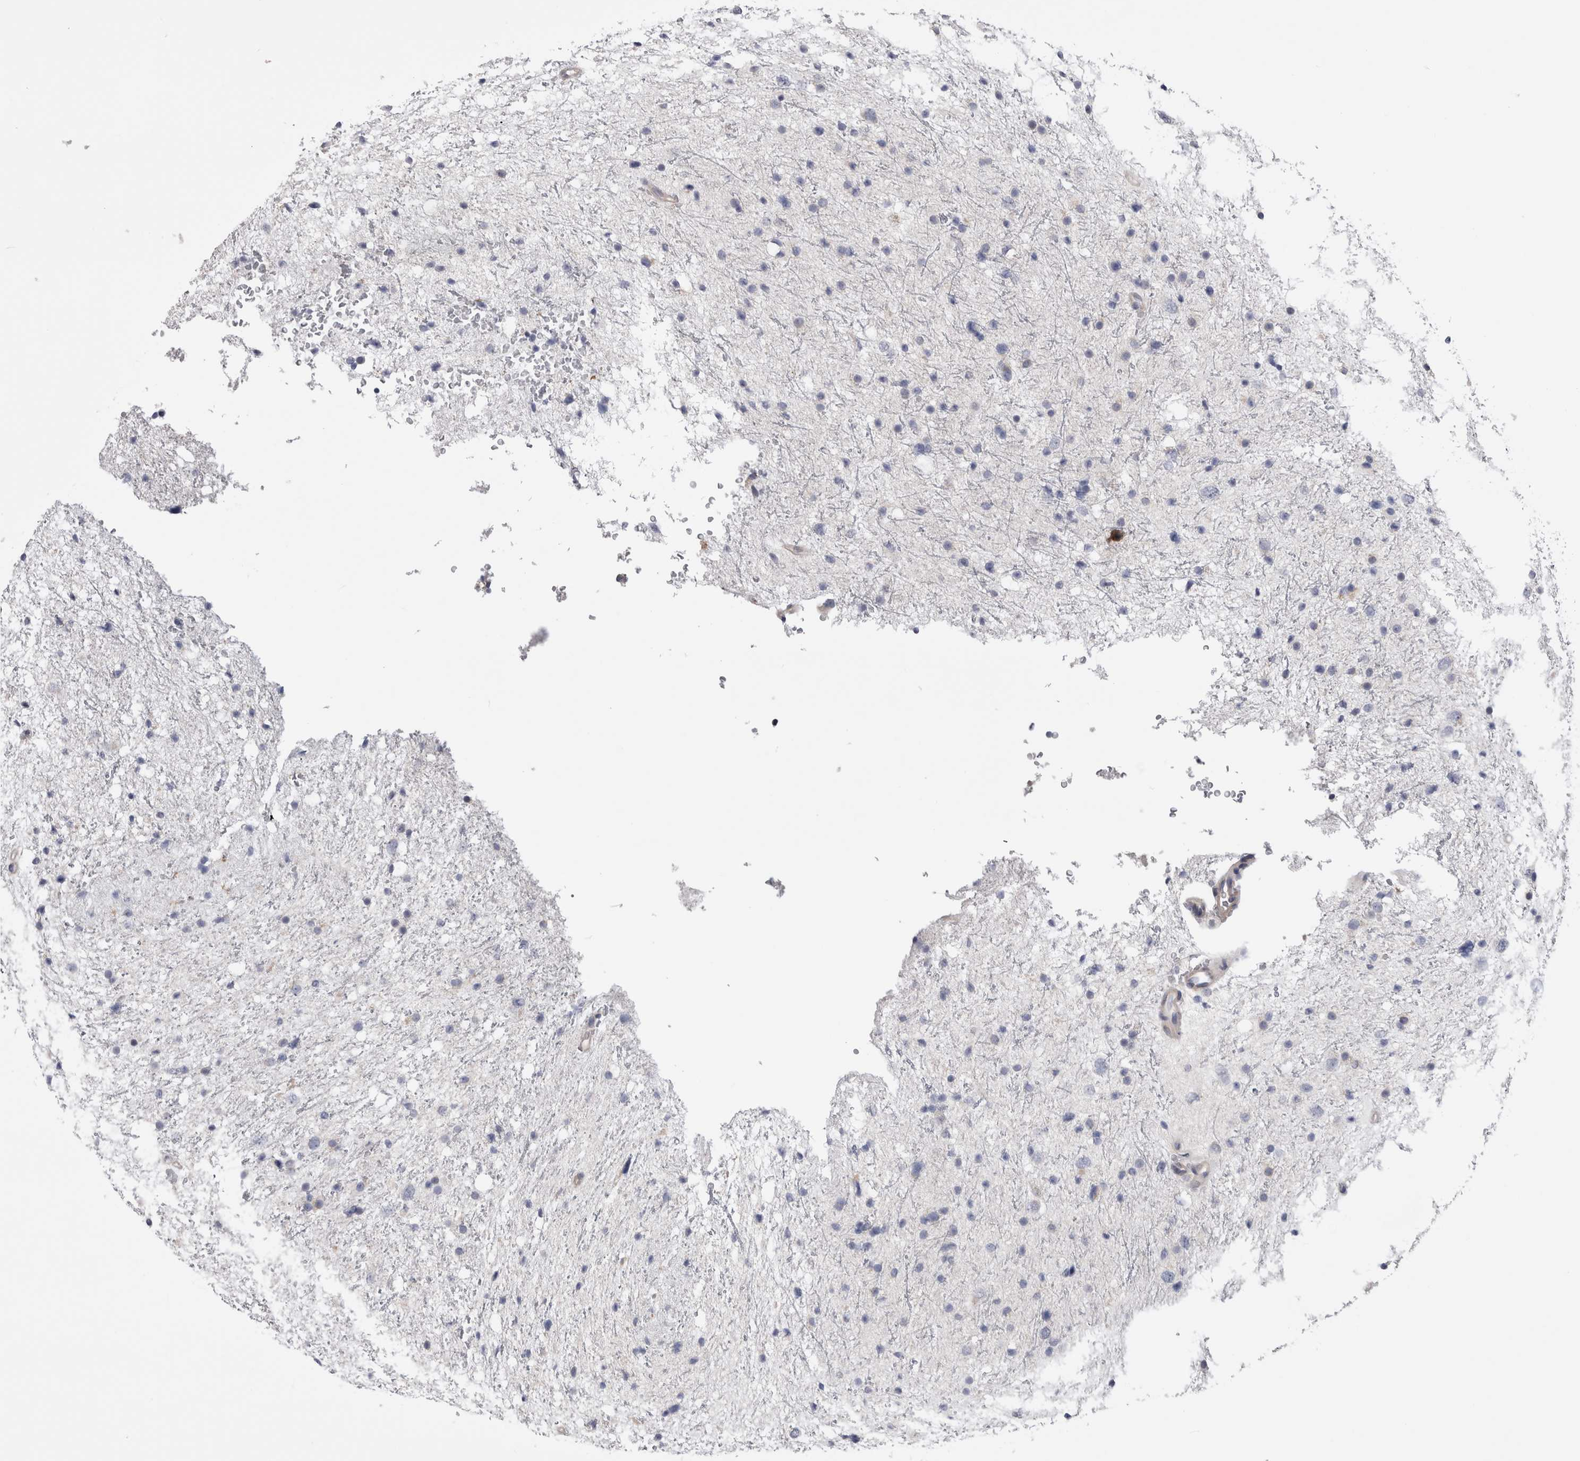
{"staining": {"intensity": "negative", "quantity": "none", "location": "none"}, "tissue": "glioma", "cell_type": "Tumor cells", "image_type": "cancer", "snomed": [{"axis": "morphology", "description": "Glioma, malignant, Low grade"}, {"axis": "topography", "description": "Brain"}], "caption": "Tumor cells are negative for protein expression in human glioma.", "gene": "ARHGAP29", "patient": {"sex": "female", "age": 37}}